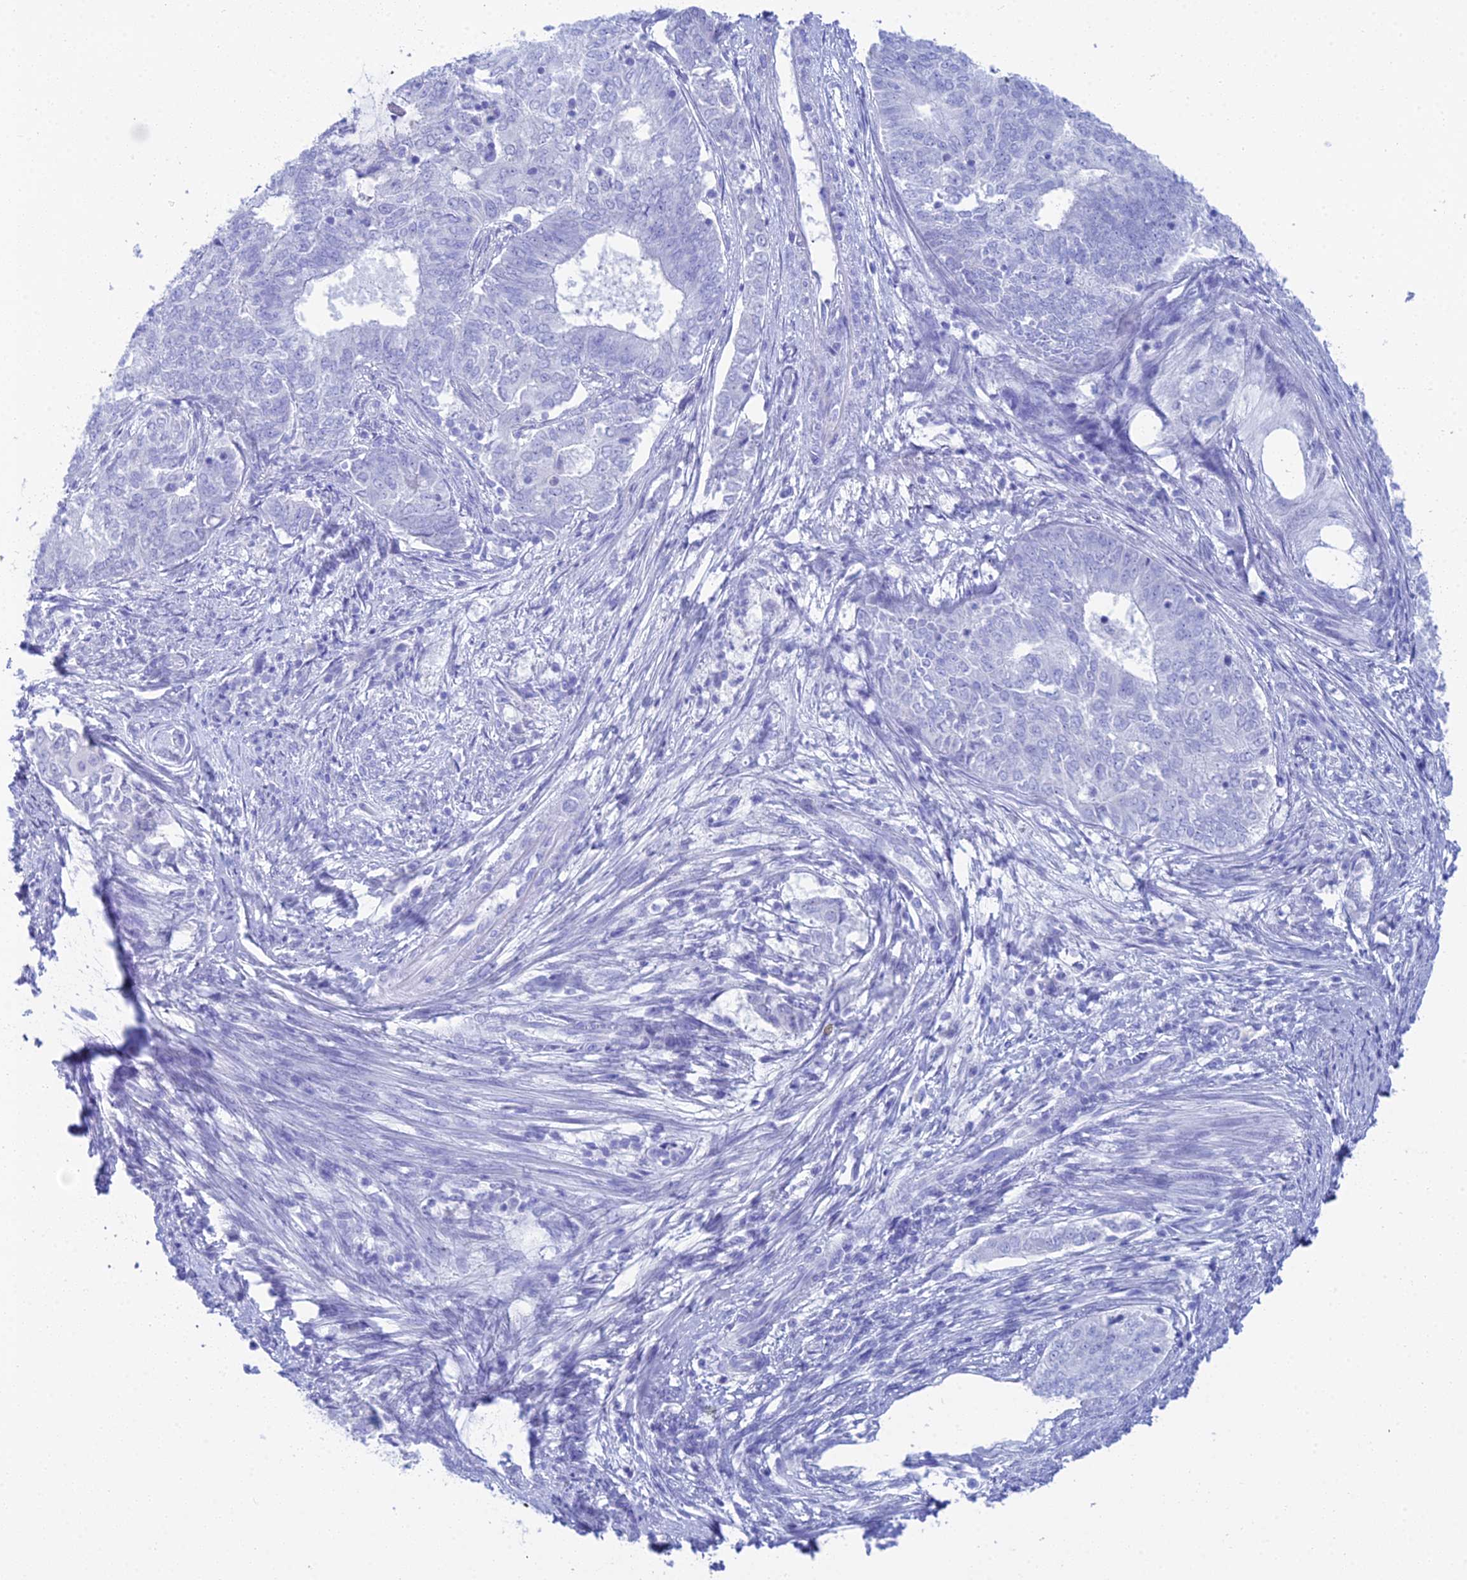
{"staining": {"intensity": "negative", "quantity": "none", "location": "none"}, "tissue": "endometrial cancer", "cell_type": "Tumor cells", "image_type": "cancer", "snomed": [{"axis": "morphology", "description": "Adenocarcinoma, NOS"}, {"axis": "topography", "description": "Endometrium"}], "caption": "IHC photomicrograph of neoplastic tissue: human endometrial cancer (adenocarcinoma) stained with DAB (3,3'-diaminobenzidine) shows no significant protein staining in tumor cells.", "gene": "REG1A", "patient": {"sex": "female", "age": 62}}